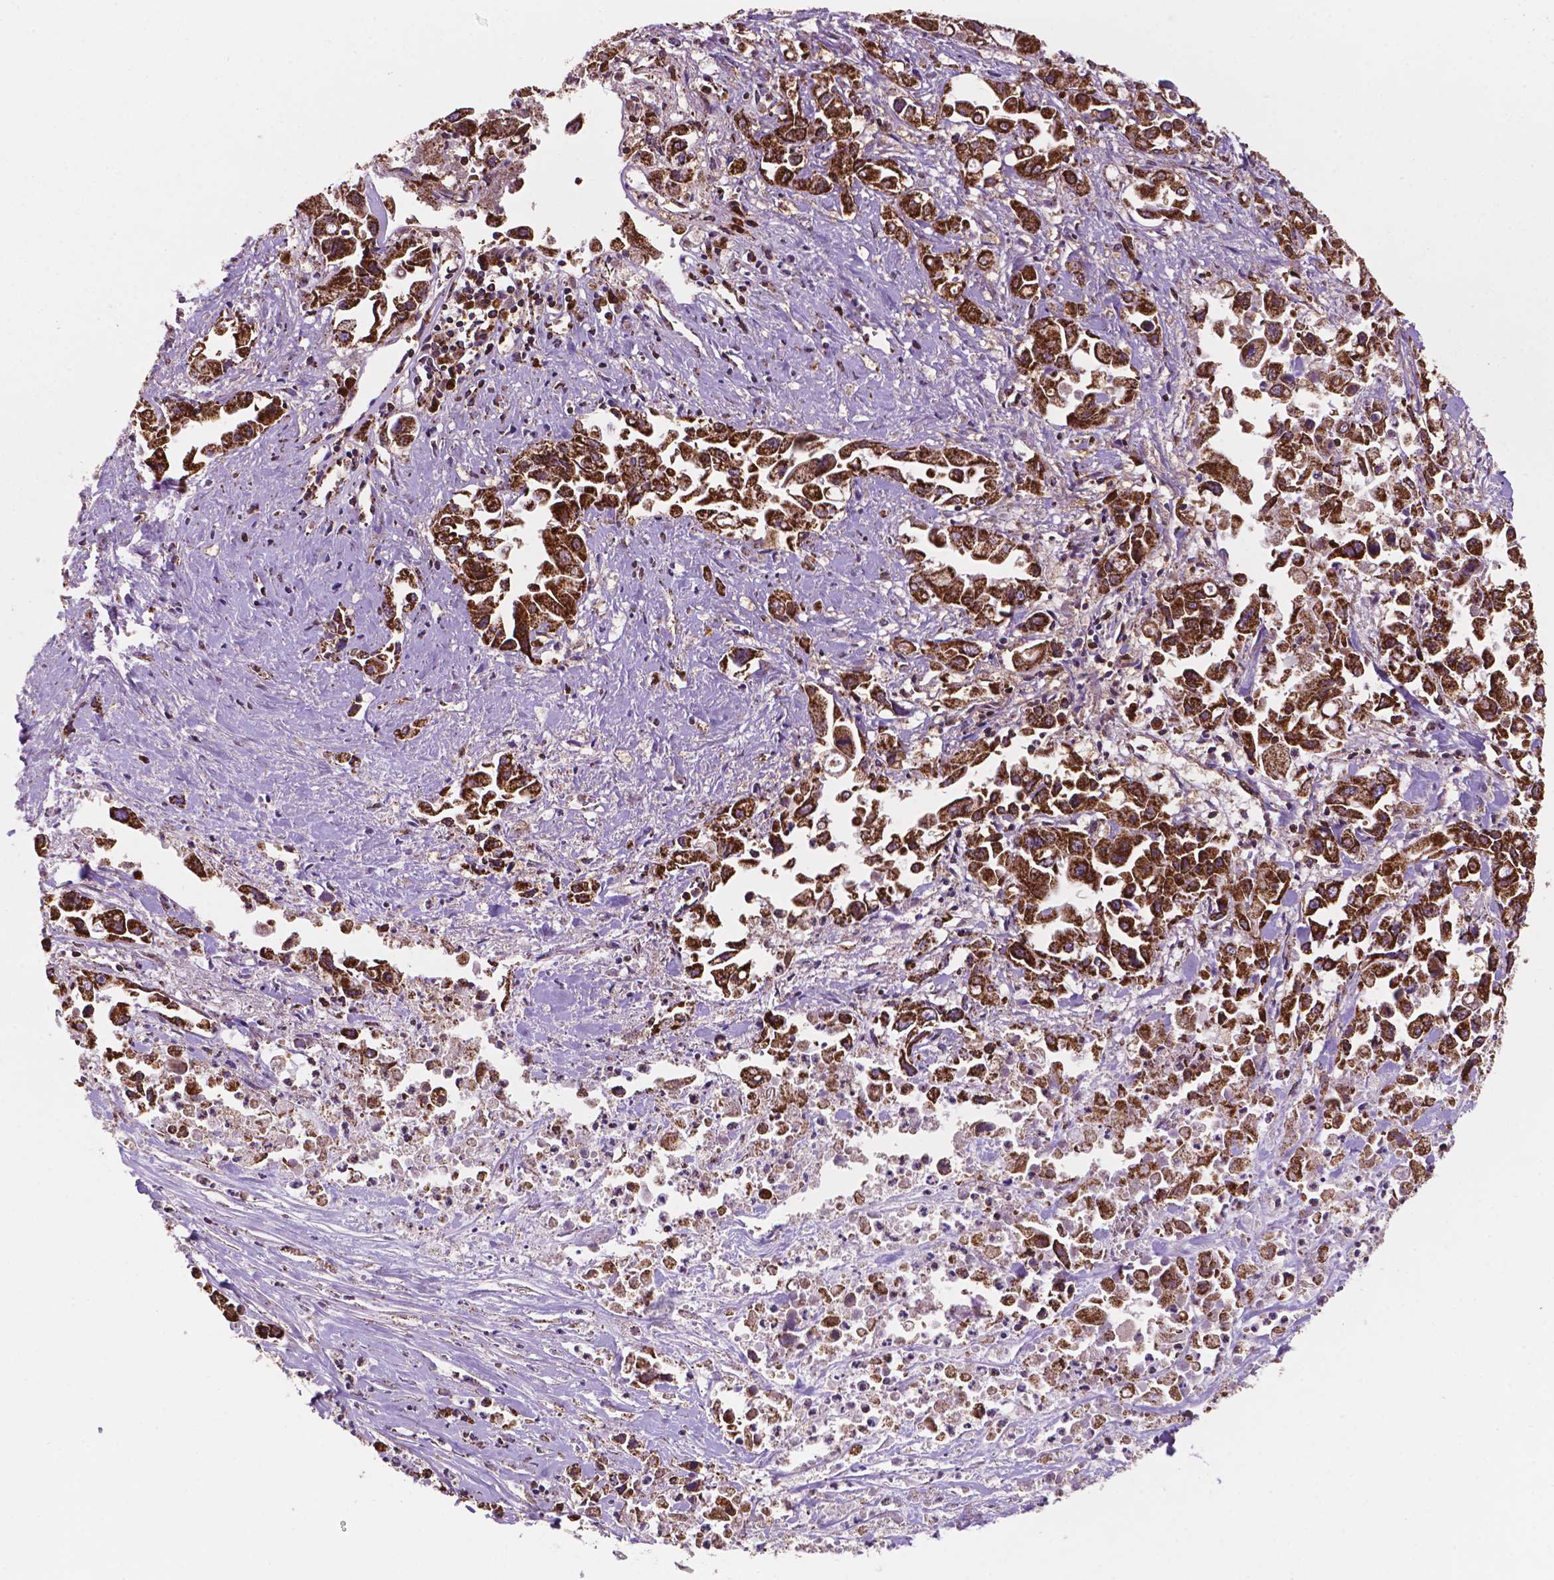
{"staining": {"intensity": "strong", "quantity": ">75%", "location": "cytoplasmic/membranous"}, "tissue": "pancreatic cancer", "cell_type": "Tumor cells", "image_type": "cancer", "snomed": [{"axis": "morphology", "description": "Adenocarcinoma, NOS"}, {"axis": "topography", "description": "Pancreas"}], "caption": "Immunohistochemical staining of human pancreatic adenocarcinoma shows strong cytoplasmic/membranous protein positivity in approximately >75% of tumor cells. Nuclei are stained in blue.", "gene": "HSPD1", "patient": {"sex": "female", "age": 83}}